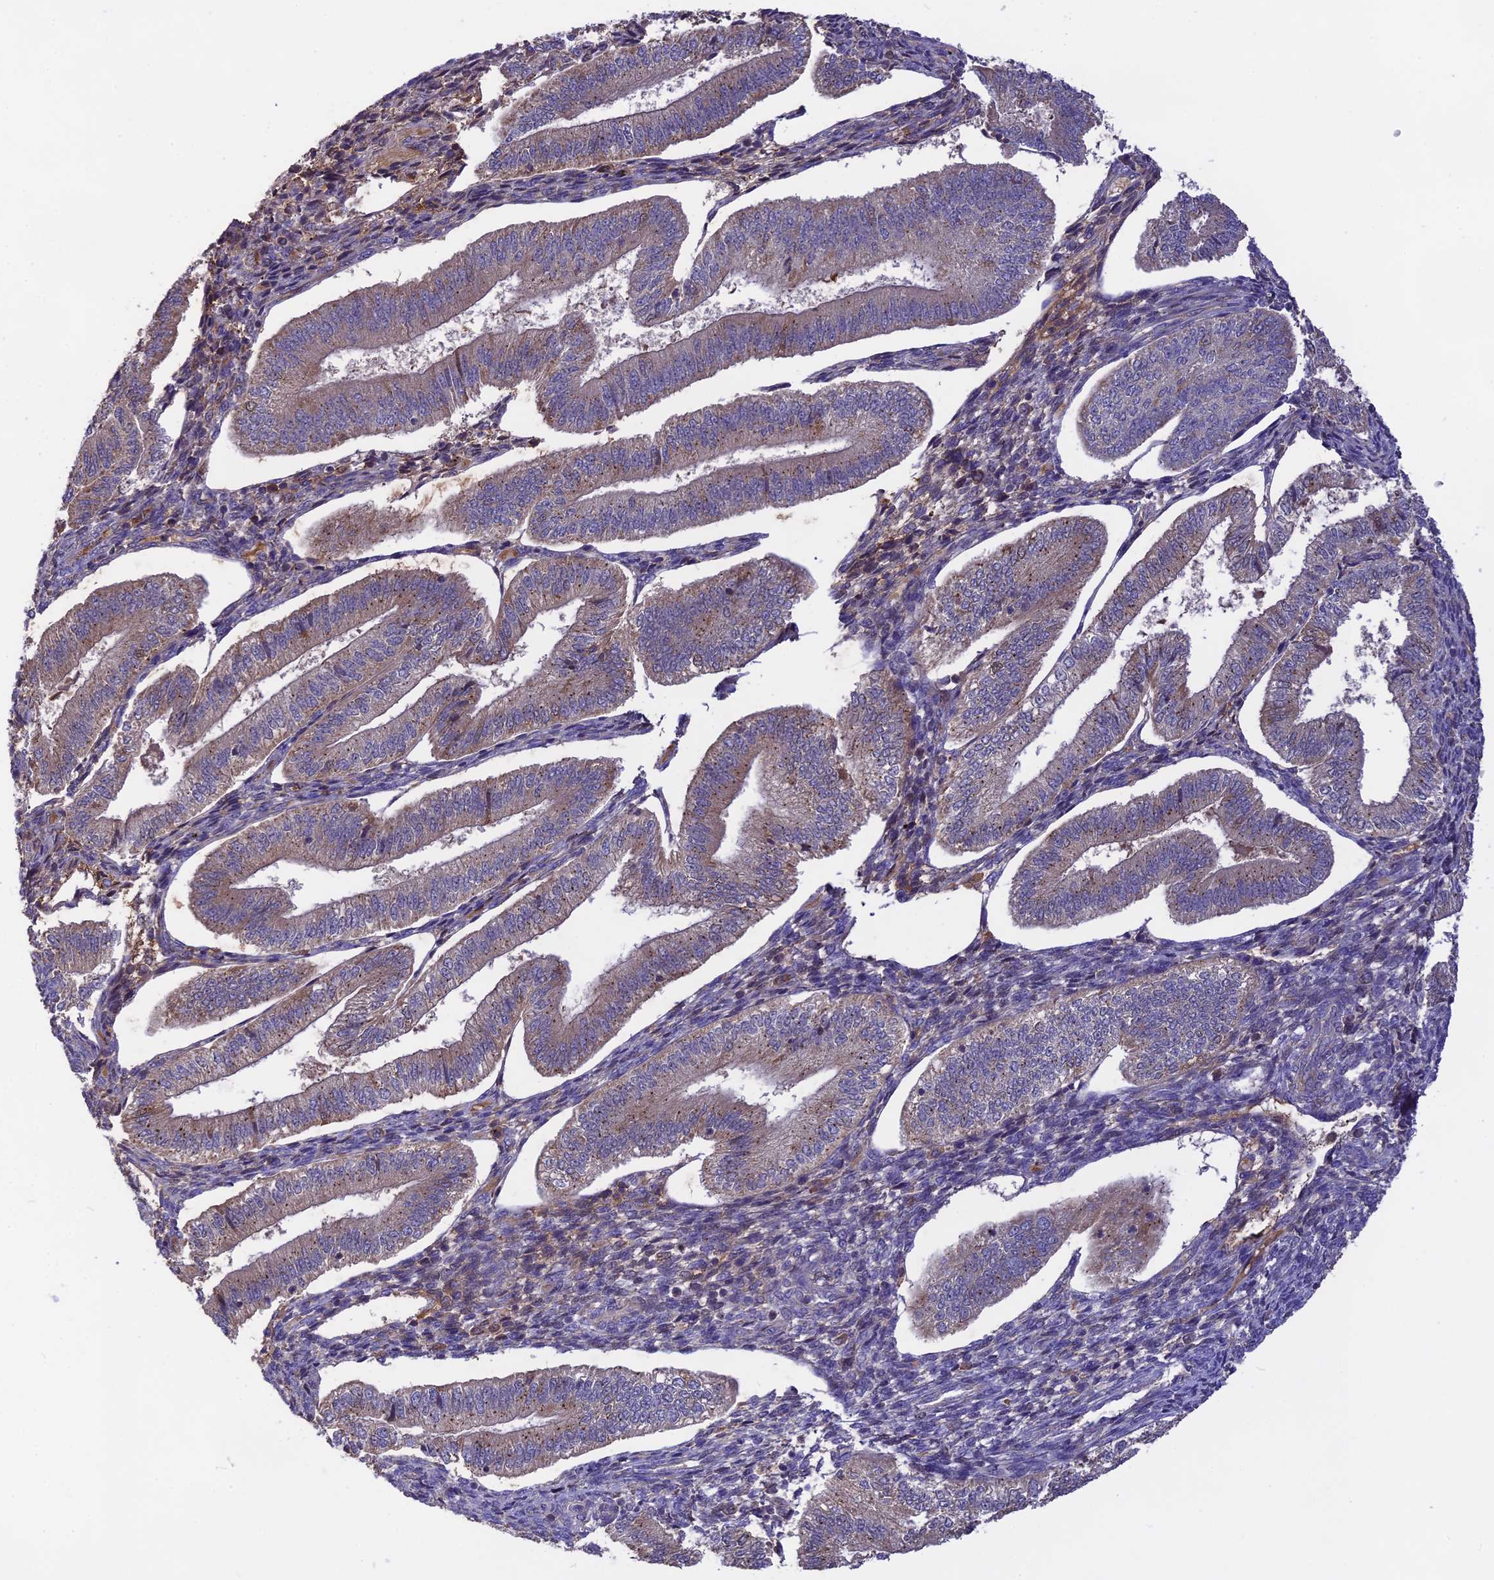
{"staining": {"intensity": "weak", "quantity": "<25%", "location": "cytoplasmic/membranous"}, "tissue": "endometrium", "cell_type": "Cells in endometrial stroma", "image_type": "normal", "snomed": [{"axis": "morphology", "description": "Normal tissue, NOS"}, {"axis": "topography", "description": "Endometrium"}], "caption": "The IHC histopathology image has no significant positivity in cells in endometrial stroma of endometrium. (Stains: DAB (3,3'-diaminobenzidine) immunohistochemistry (IHC) with hematoxylin counter stain, Microscopy: brightfield microscopy at high magnification).", "gene": "NUDT8", "patient": {"sex": "female", "age": 34}}